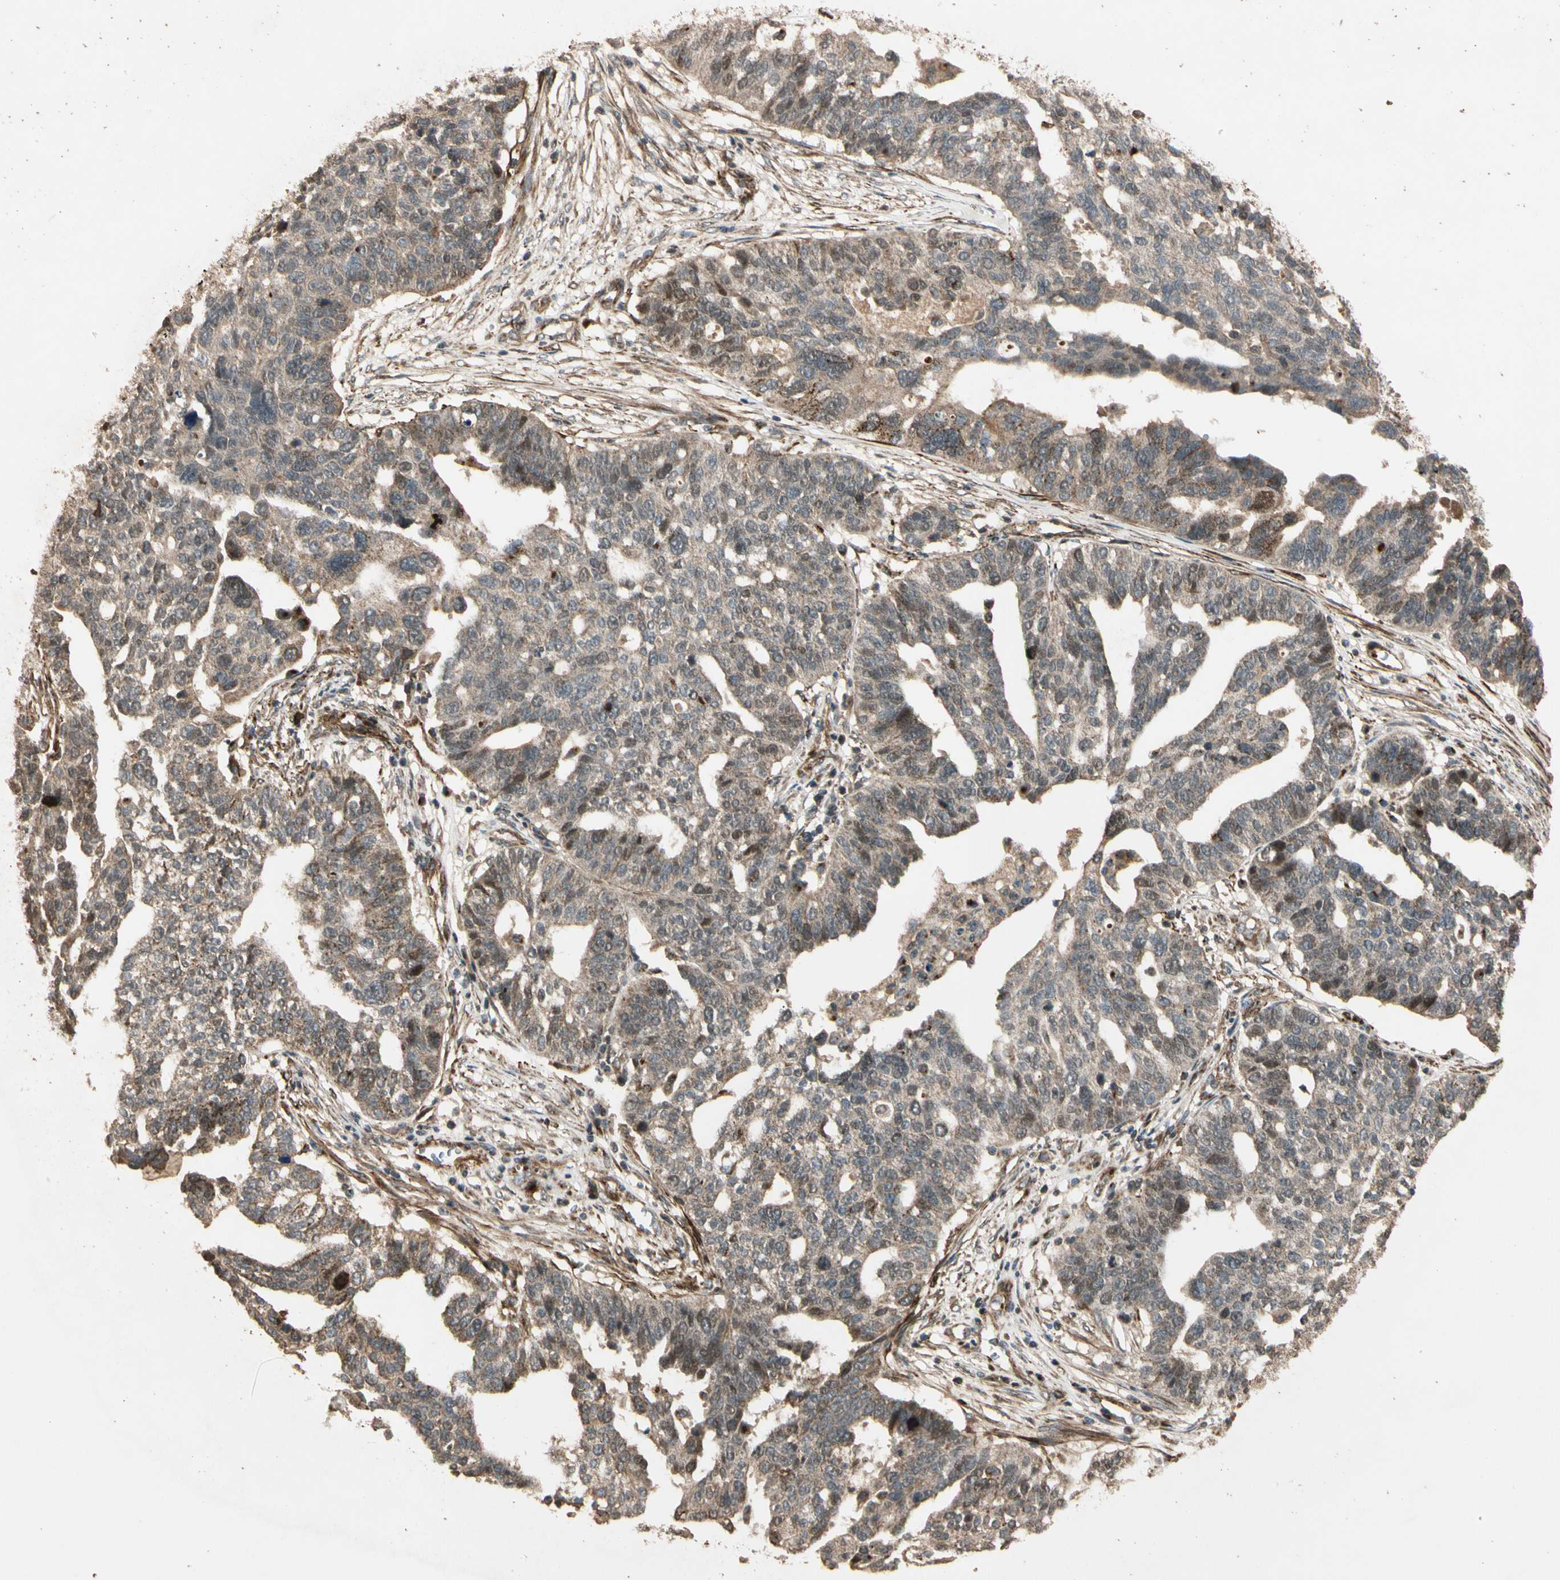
{"staining": {"intensity": "weak", "quantity": ">75%", "location": "cytoplasmic/membranous"}, "tissue": "ovarian cancer", "cell_type": "Tumor cells", "image_type": "cancer", "snomed": [{"axis": "morphology", "description": "Cystadenocarcinoma, serous, NOS"}, {"axis": "topography", "description": "Ovary"}], "caption": "Ovarian cancer (serous cystadenocarcinoma) was stained to show a protein in brown. There is low levels of weak cytoplasmic/membranous staining in about >75% of tumor cells.", "gene": "GCK", "patient": {"sex": "female", "age": 59}}